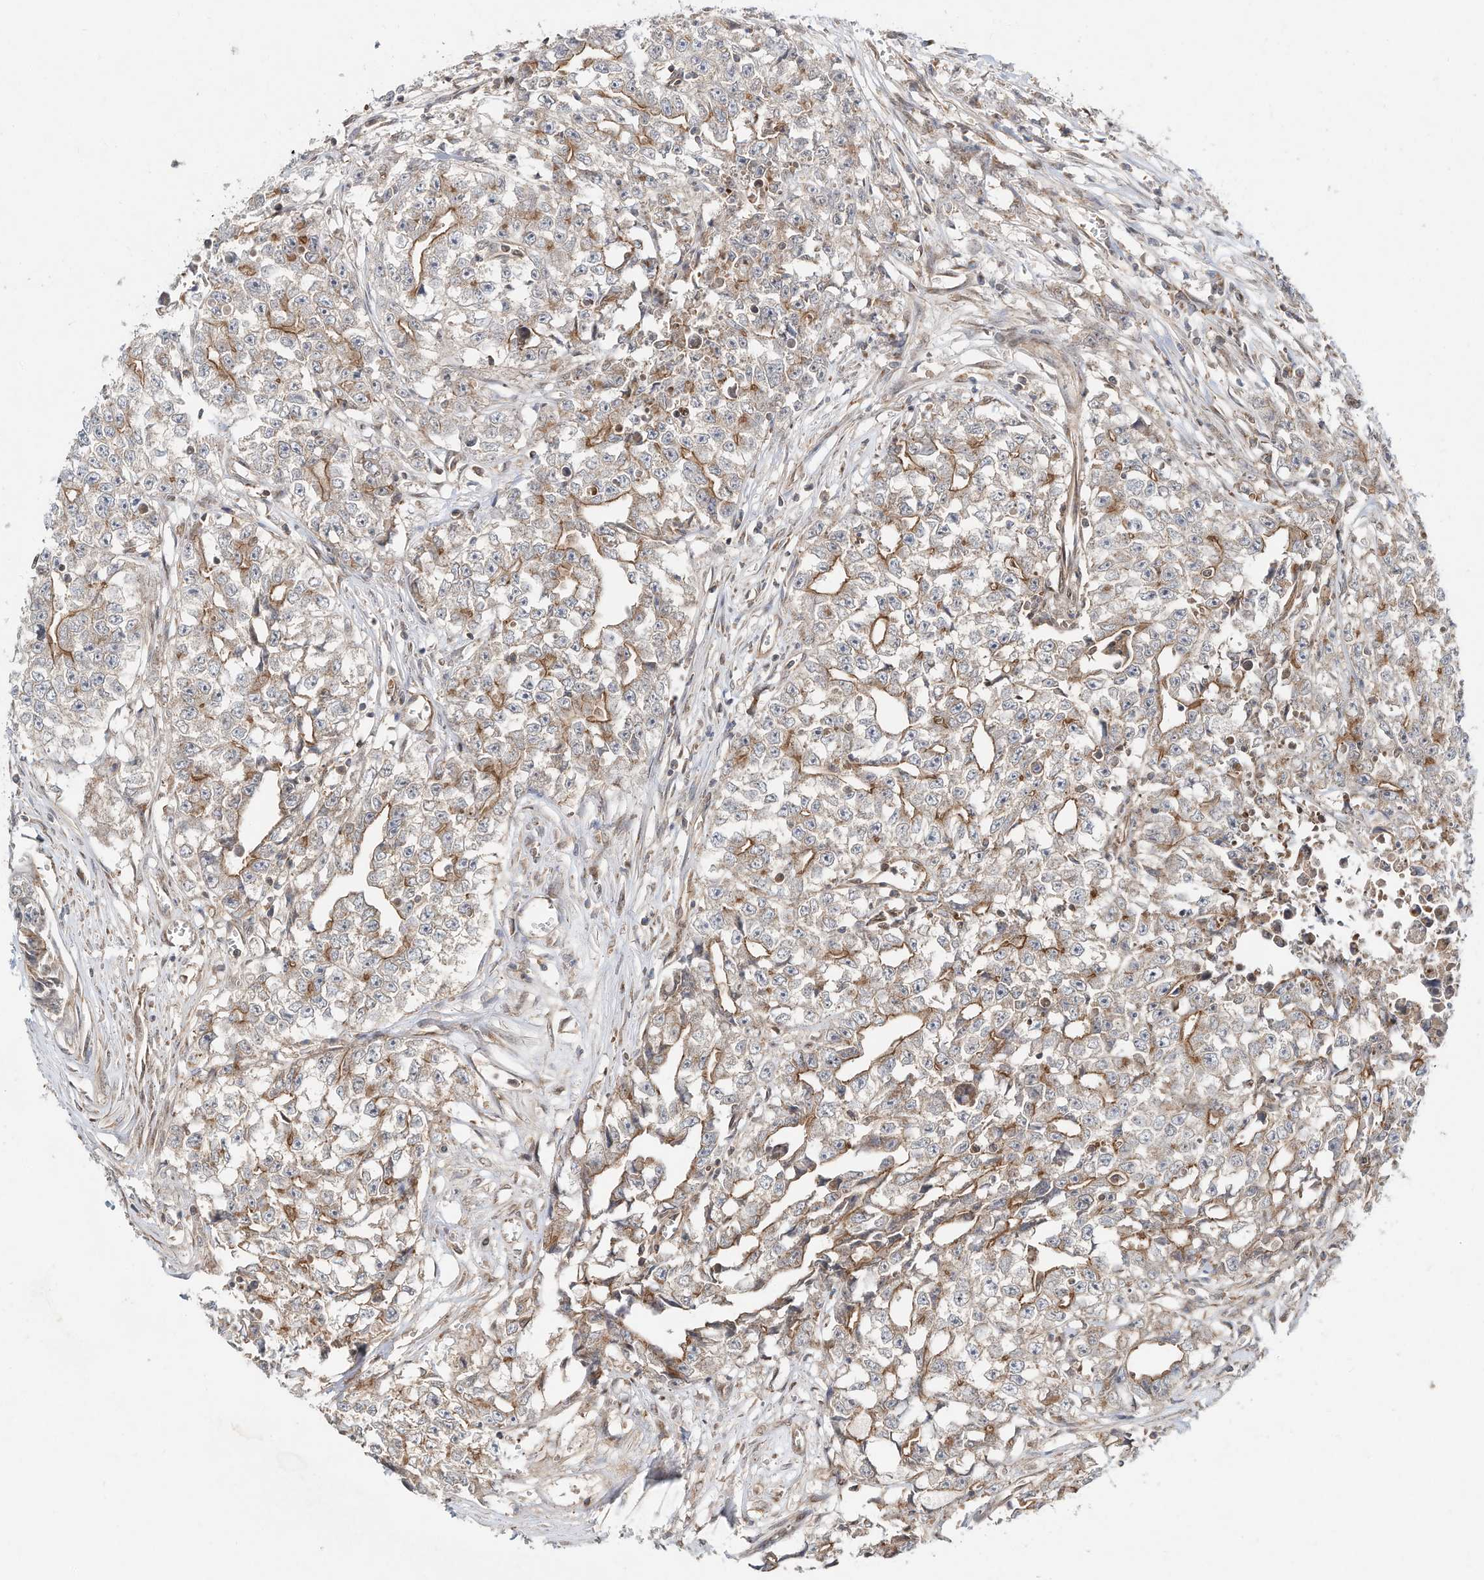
{"staining": {"intensity": "moderate", "quantity": "25%-75%", "location": "cytoplasmic/membranous"}, "tissue": "testis cancer", "cell_type": "Tumor cells", "image_type": "cancer", "snomed": [{"axis": "morphology", "description": "Seminoma, NOS"}, {"axis": "morphology", "description": "Carcinoma, Embryonal, NOS"}, {"axis": "topography", "description": "Testis"}], "caption": "Embryonal carcinoma (testis) stained with IHC shows moderate cytoplasmic/membranous staining in about 25%-75% of tumor cells.", "gene": "CUX1", "patient": {"sex": "male", "age": 43}}